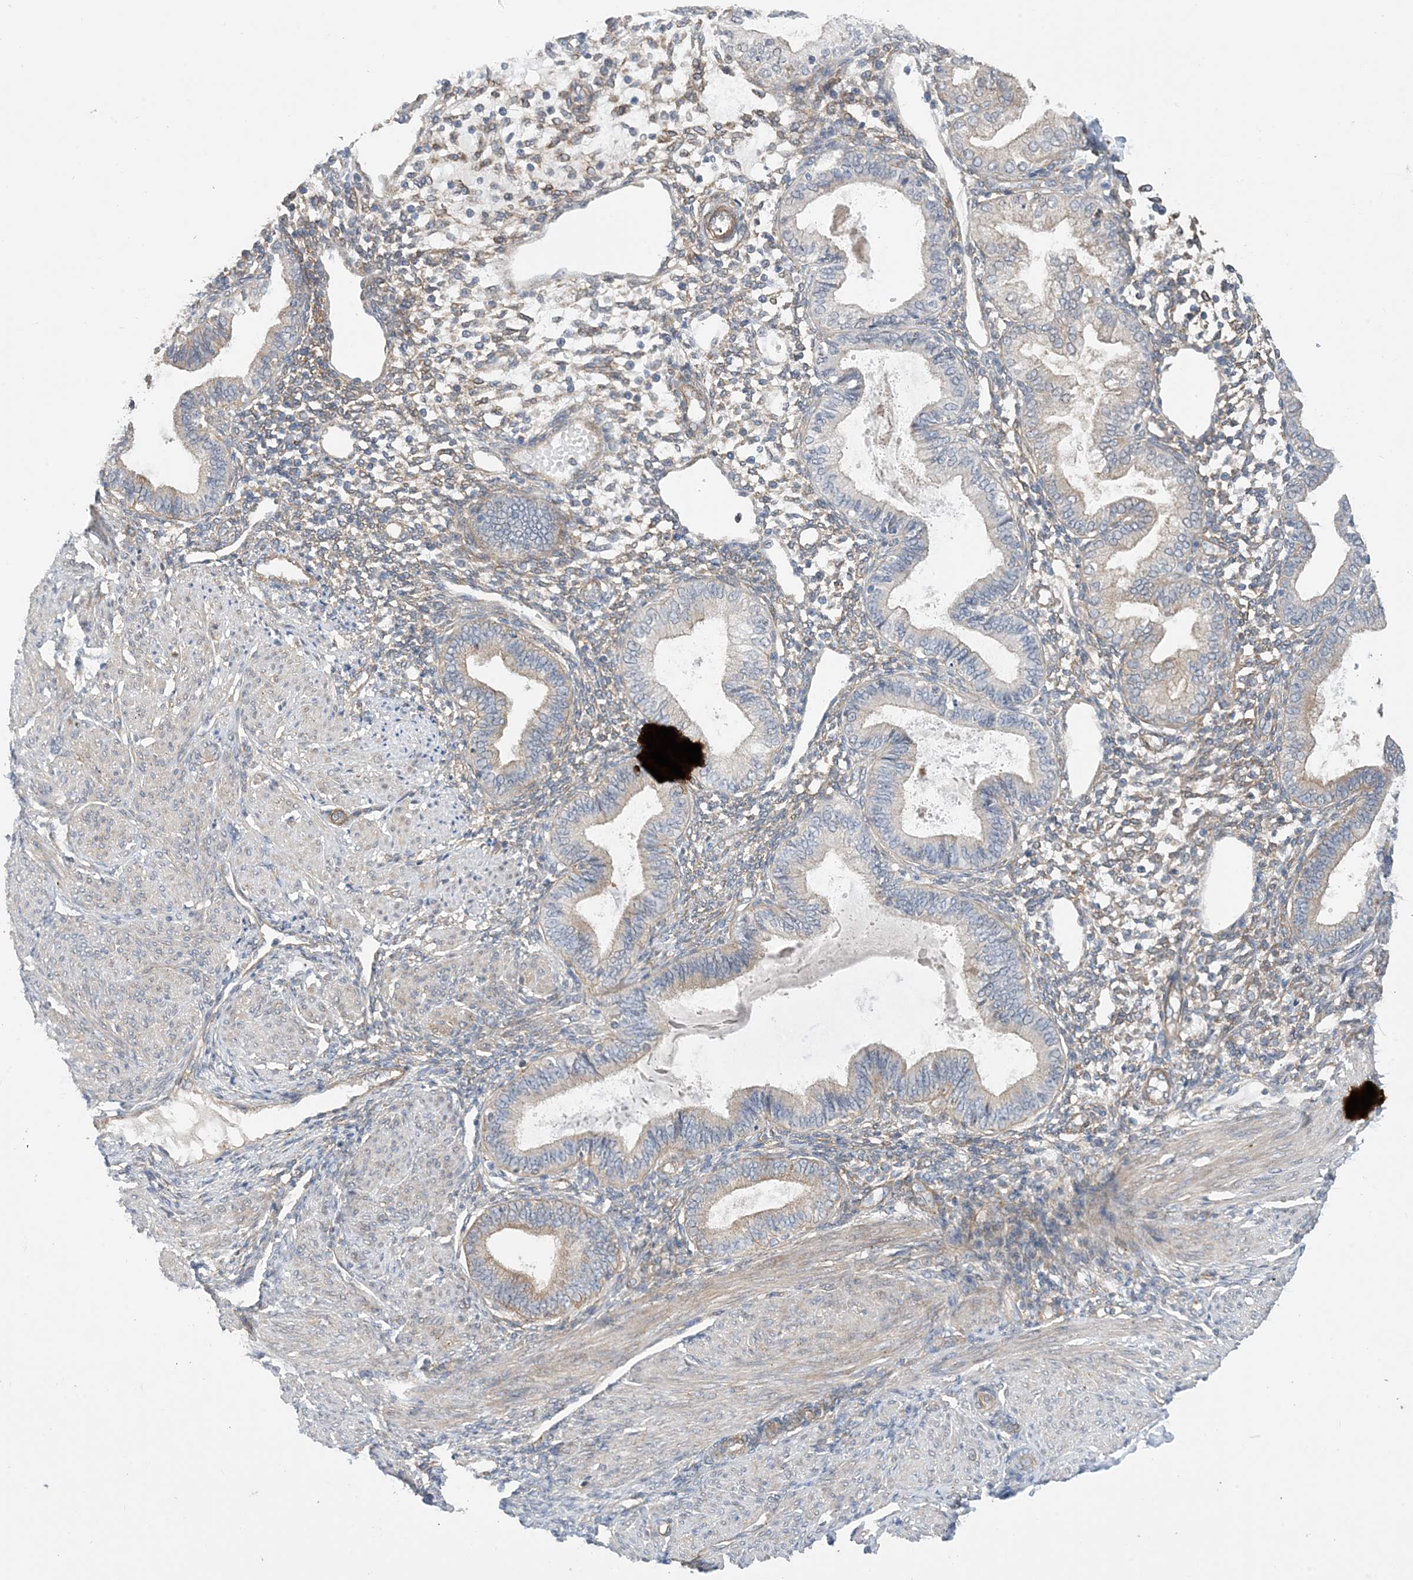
{"staining": {"intensity": "moderate", "quantity": "<25%", "location": "cytoplasmic/membranous"}, "tissue": "endometrium", "cell_type": "Cells in endometrial stroma", "image_type": "normal", "snomed": [{"axis": "morphology", "description": "Normal tissue, NOS"}, {"axis": "topography", "description": "Endometrium"}], "caption": "Immunohistochemistry staining of normal endometrium, which demonstrates low levels of moderate cytoplasmic/membranous staining in approximately <25% of cells in endometrial stroma indicating moderate cytoplasmic/membranous protein staining. The staining was performed using DAB (brown) for protein detection and nuclei were counterstained in hematoxylin (blue).", "gene": "EHBP1", "patient": {"sex": "female", "age": 53}}